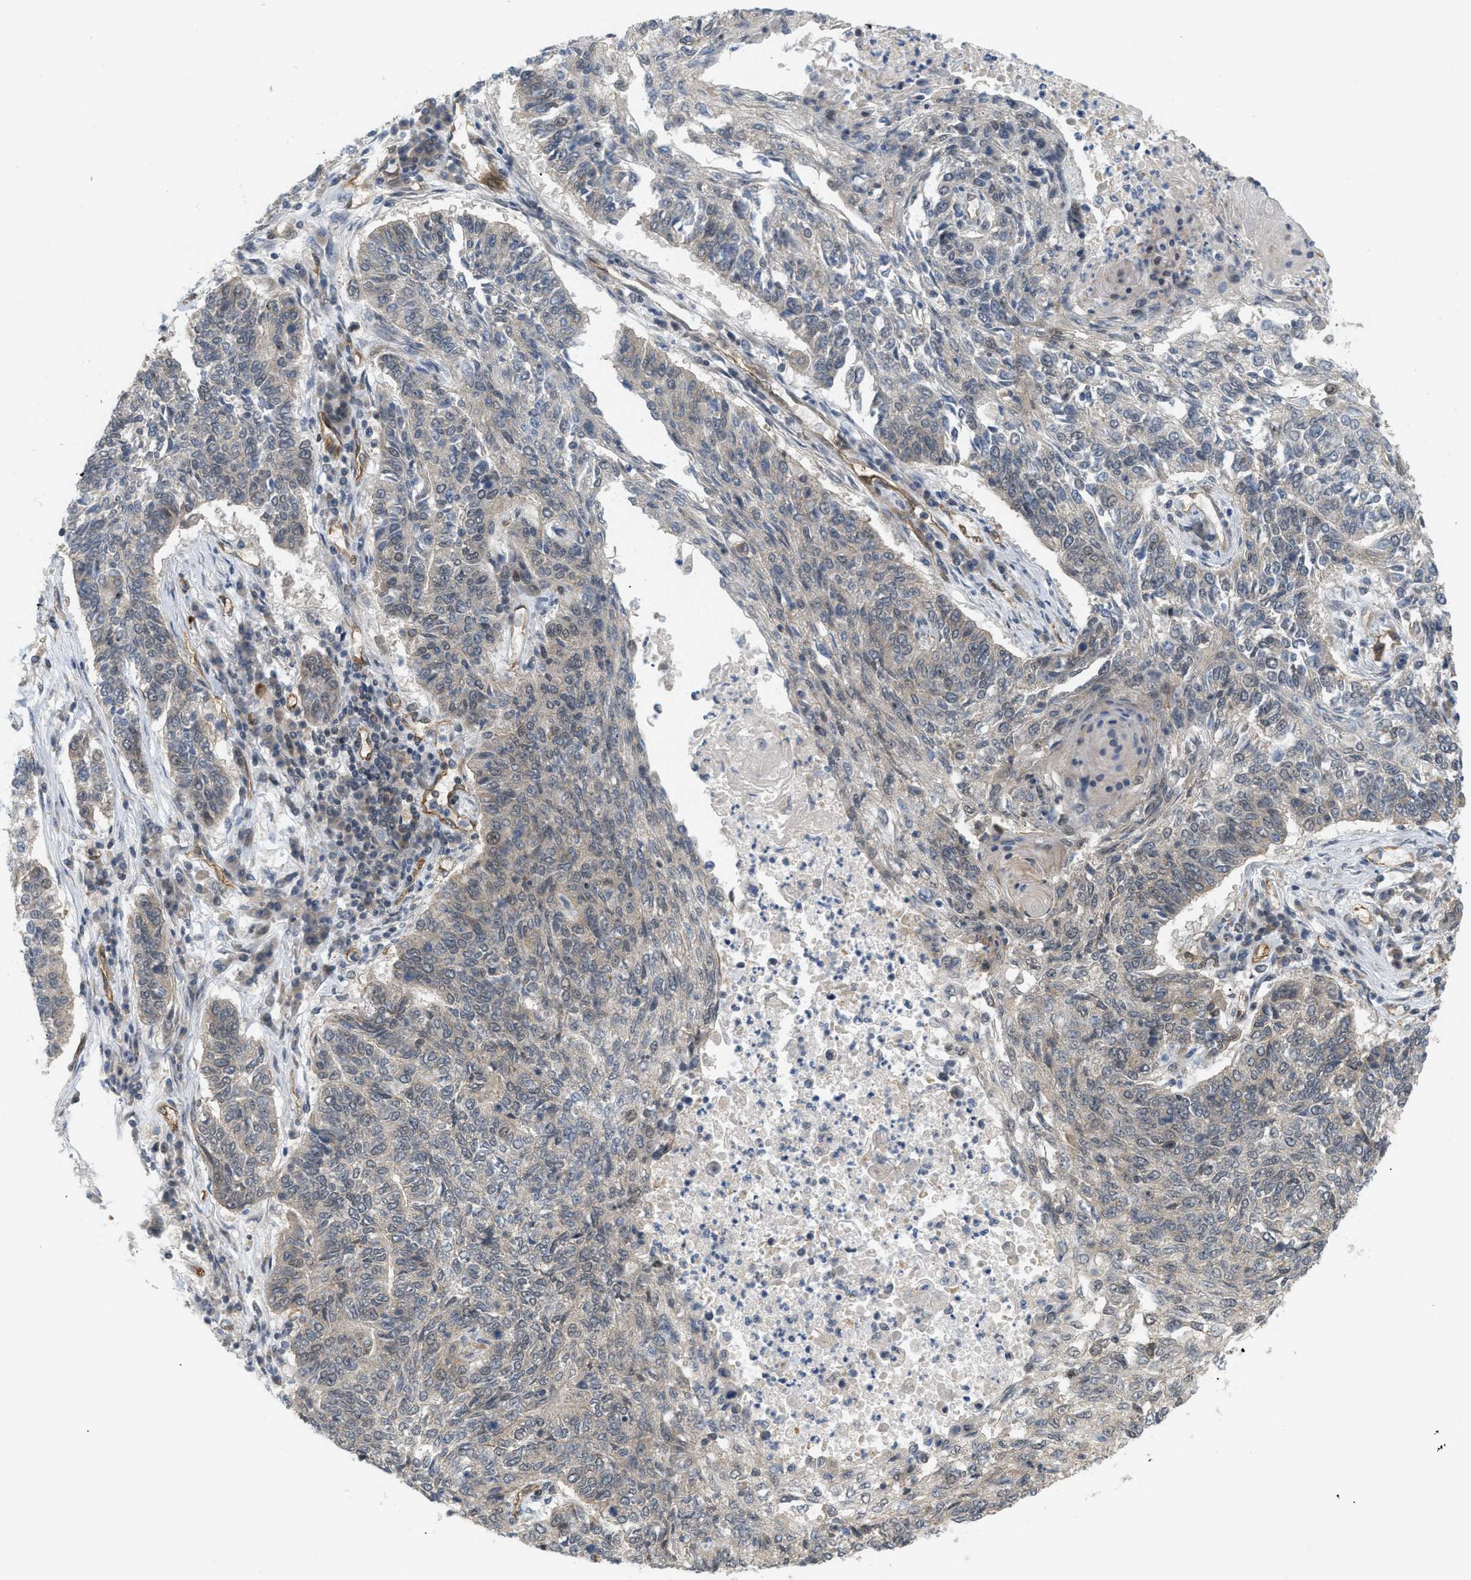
{"staining": {"intensity": "weak", "quantity": "25%-75%", "location": "cytoplasmic/membranous"}, "tissue": "lung cancer", "cell_type": "Tumor cells", "image_type": "cancer", "snomed": [{"axis": "morphology", "description": "Normal tissue, NOS"}, {"axis": "morphology", "description": "Squamous cell carcinoma, NOS"}, {"axis": "topography", "description": "Cartilage tissue"}, {"axis": "topography", "description": "Bronchus"}, {"axis": "topography", "description": "Lung"}], "caption": "Approximately 25%-75% of tumor cells in human lung cancer (squamous cell carcinoma) display weak cytoplasmic/membranous protein staining as visualized by brown immunohistochemical staining.", "gene": "PALMD", "patient": {"sex": "female", "age": 49}}